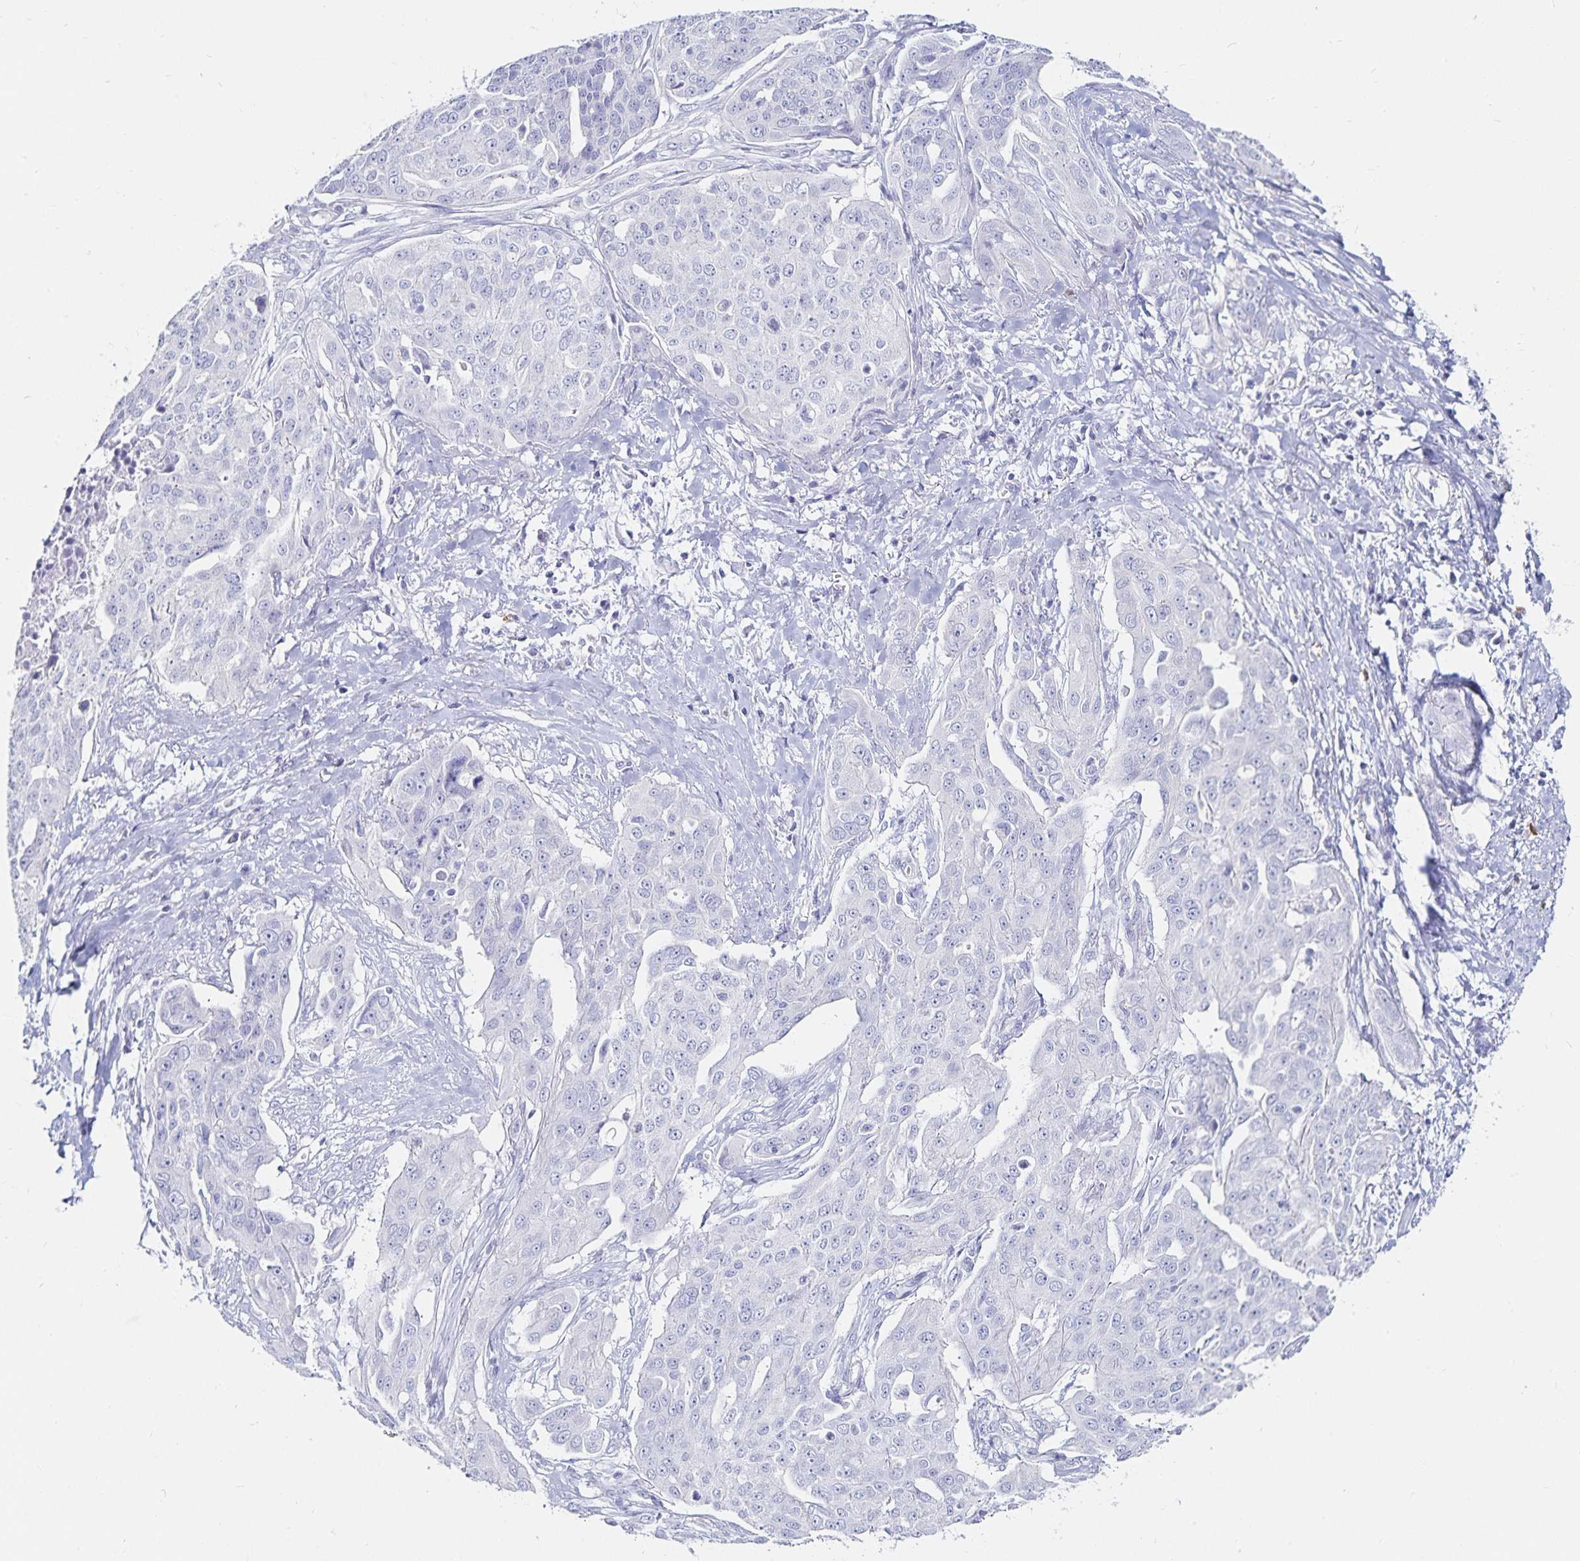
{"staining": {"intensity": "negative", "quantity": "none", "location": "none"}, "tissue": "ovarian cancer", "cell_type": "Tumor cells", "image_type": "cancer", "snomed": [{"axis": "morphology", "description": "Carcinoma, endometroid"}, {"axis": "topography", "description": "Ovary"}], "caption": "Protein analysis of ovarian cancer (endometroid carcinoma) demonstrates no significant expression in tumor cells. (DAB immunohistochemistry (IHC) with hematoxylin counter stain).", "gene": "TNIP1", "patient": {"sex": "female", "age": 70}}